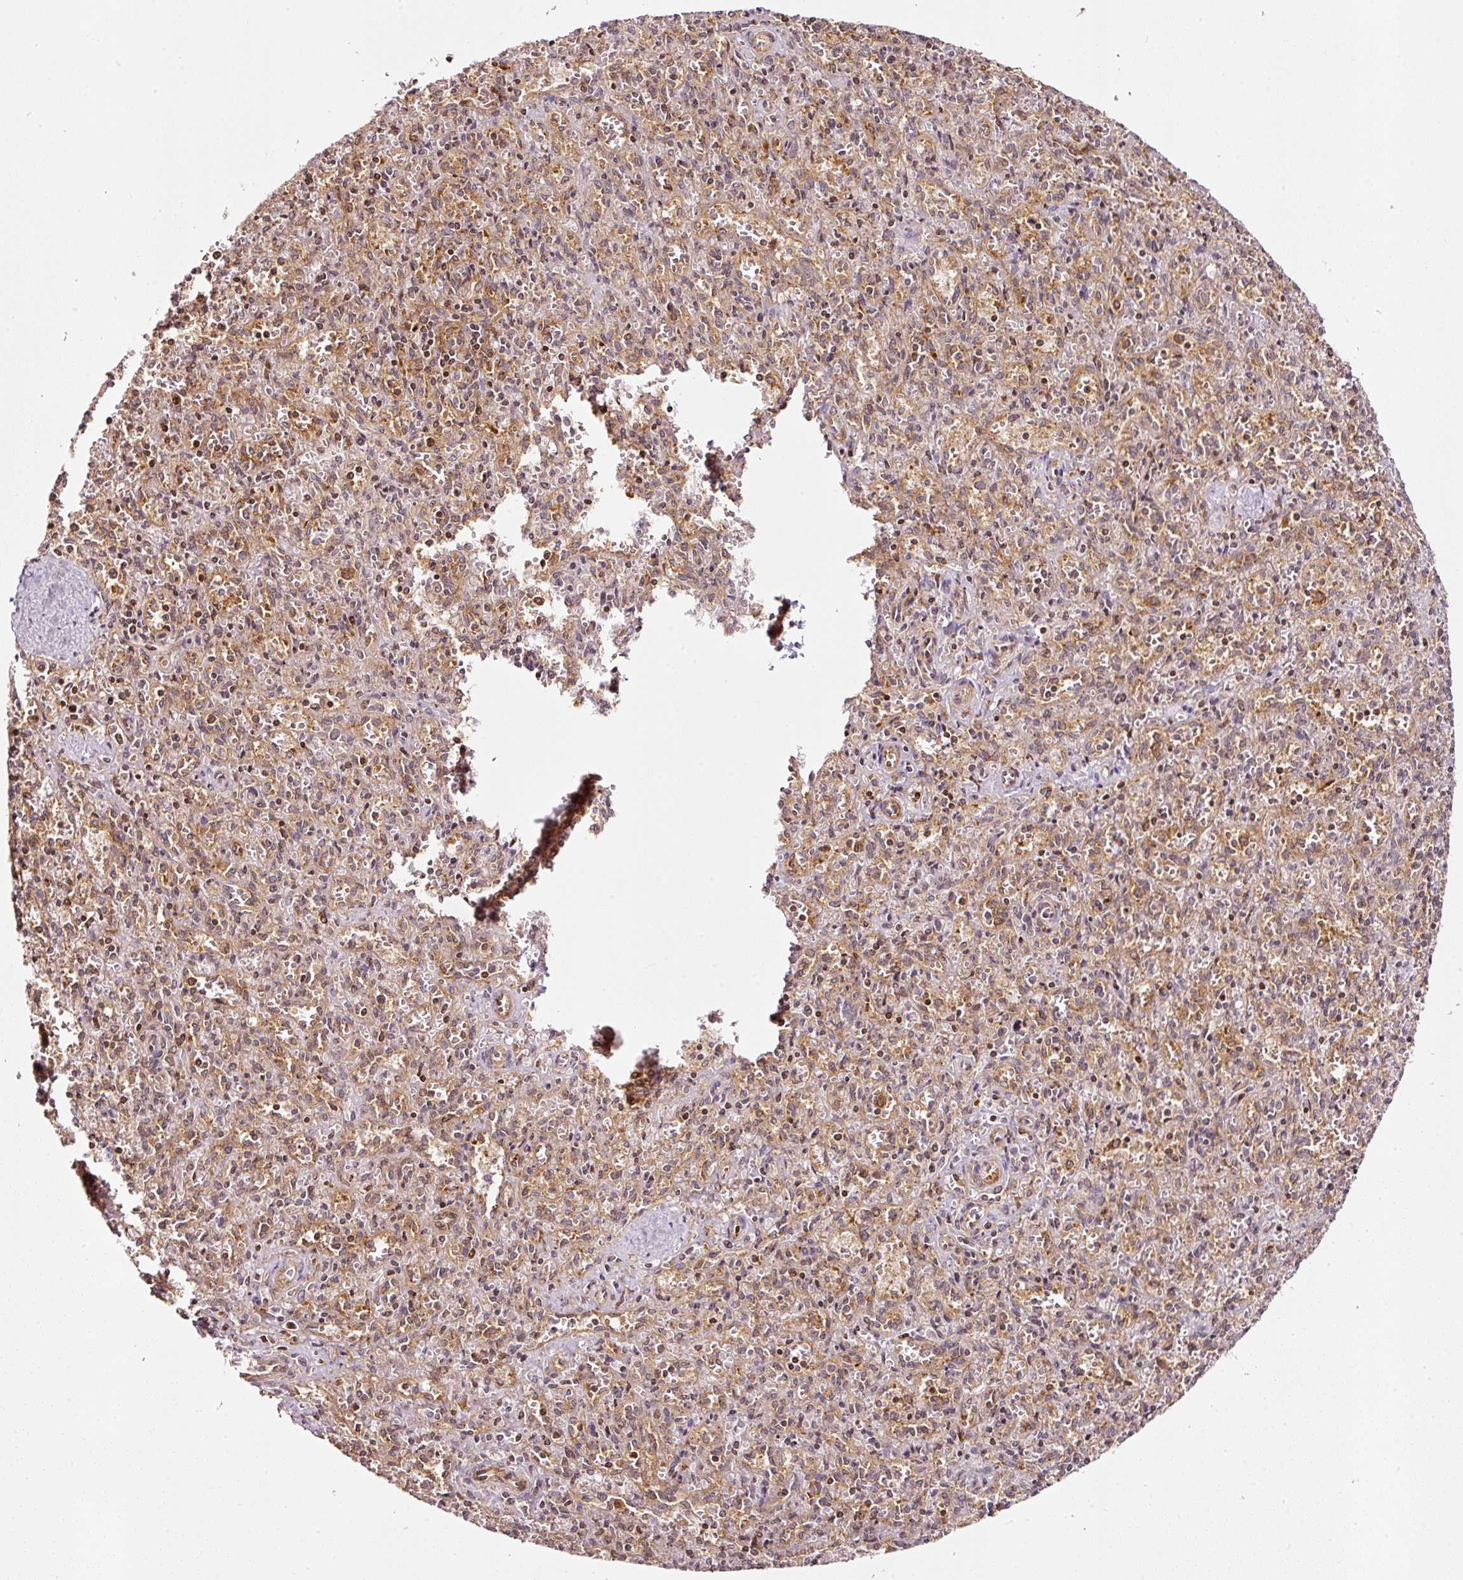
{"staining": {"intensity": "moderate", "quantity": "25%-75%", "location": "cytoplasmic/membranous"}, "tissue": "spleen", "cell_type": "Cells in red pulp", "image_type": "normal", "snomed": [{"axis": "morphology", "description": "Normal tissue, NOS"}, {"axis": "topography", "description": "Spleen"}], "caption": "IHC of benign human spleen shows medium levels of moderate cytoplasmic/membranous positivity in approximately 25%-75% of cells in red pulp.", "gene": "SCNM1", "patient": {"sex": "female", "age": 26}}